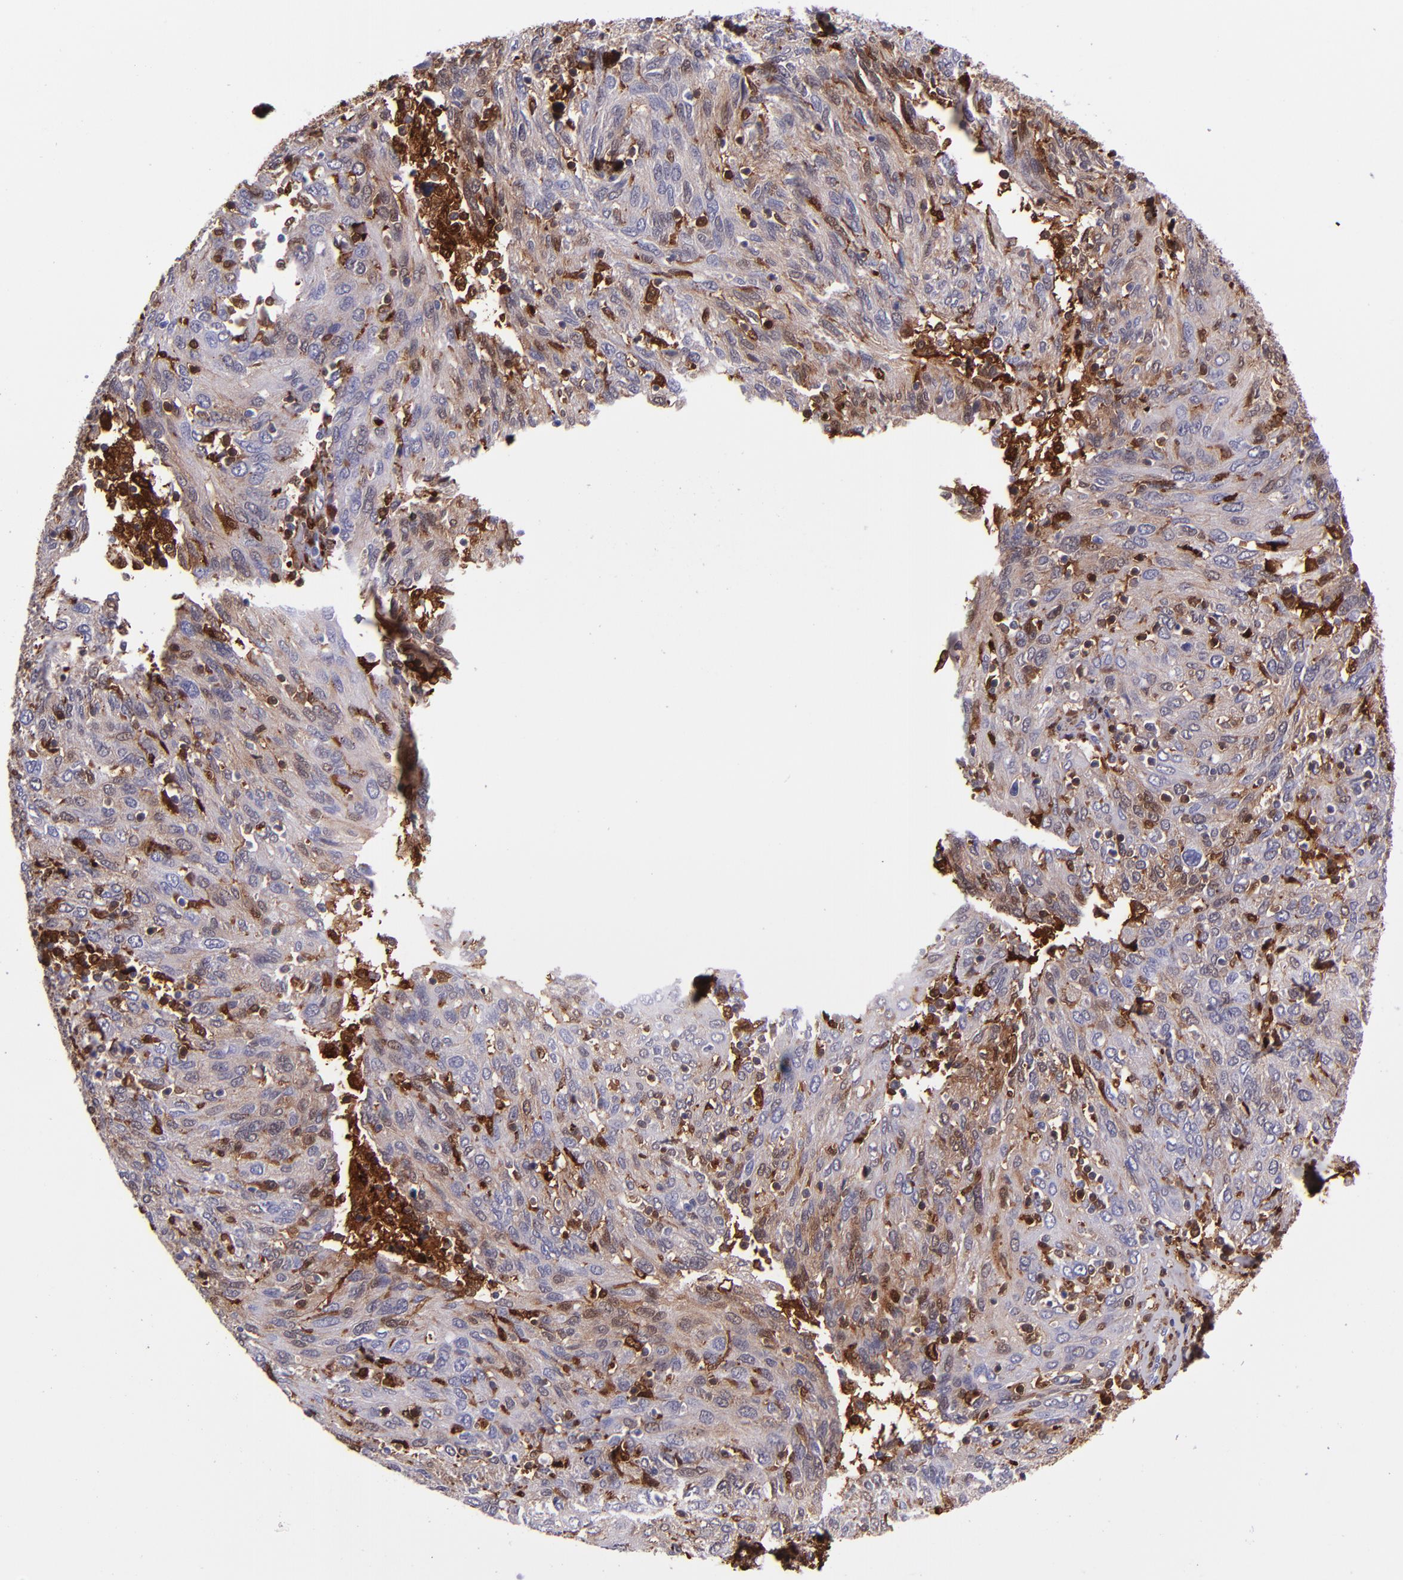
{"staining": {"intensity": "weak", "quantity": "25%-75%", "location": "cytoplasmic/membranous"}, "tissue": "ovarian cancer", "cell_type": "Tumor cells", "image_type": "cancer", "snomed": [{"axis": "morphology", "description": "Carcinoma, endometroid"}, {"axis": "topography", "description": "Ovary"}], "caption": "IHC histopathology image of neoplastic tissue: human ovarian cancer (endometroid carcinoma) stained using immunohistochemistry exhibits low levels of weak protein expression localized specifically in the cytoplasmic/membranous of tumor cells, appearing as a cytoplasmic/membranous brown color.", "gene": "LGALS1", "patient": {"sex": "female", "age": 50}}